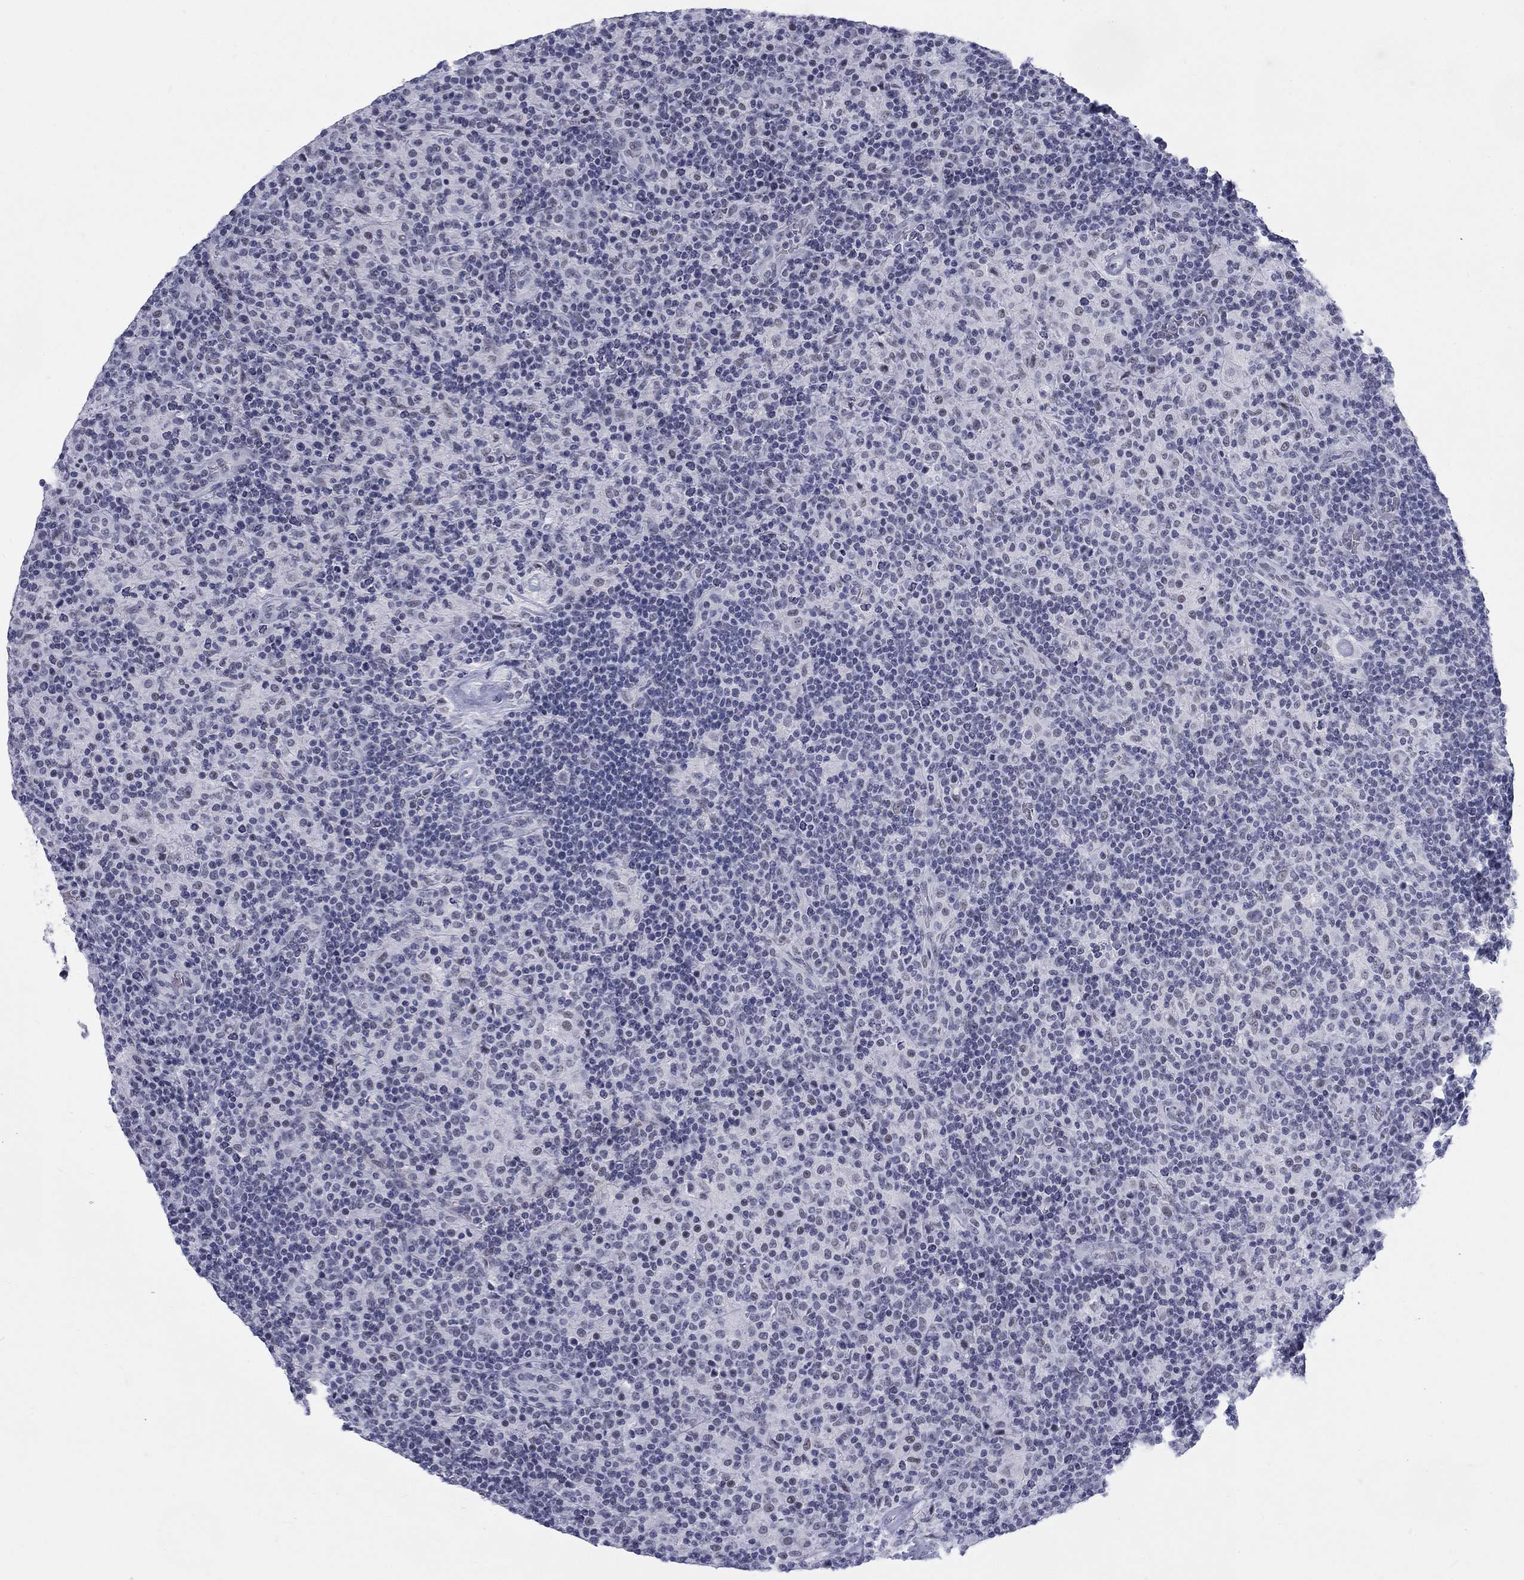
{"staining": {"intensity": "negative", "quantity": "none", "location": "none"}, "tissue": "lymphoma", "cell_type": "Tumor cells", "image_type": "cancer", "snomed": [{"axis": "morphology", "description": "Hodgkin's disease, NOS"}, {"axis": "topography", "description": "Lymph node"}], "caption": "High power microscopy histopathology image of an immunohistochemistry photomicrograph of lymphoma, revealing no significant staining in tumor cells.", "gene": "DMTN", "patient": {"sex": "male", "age": 70}}